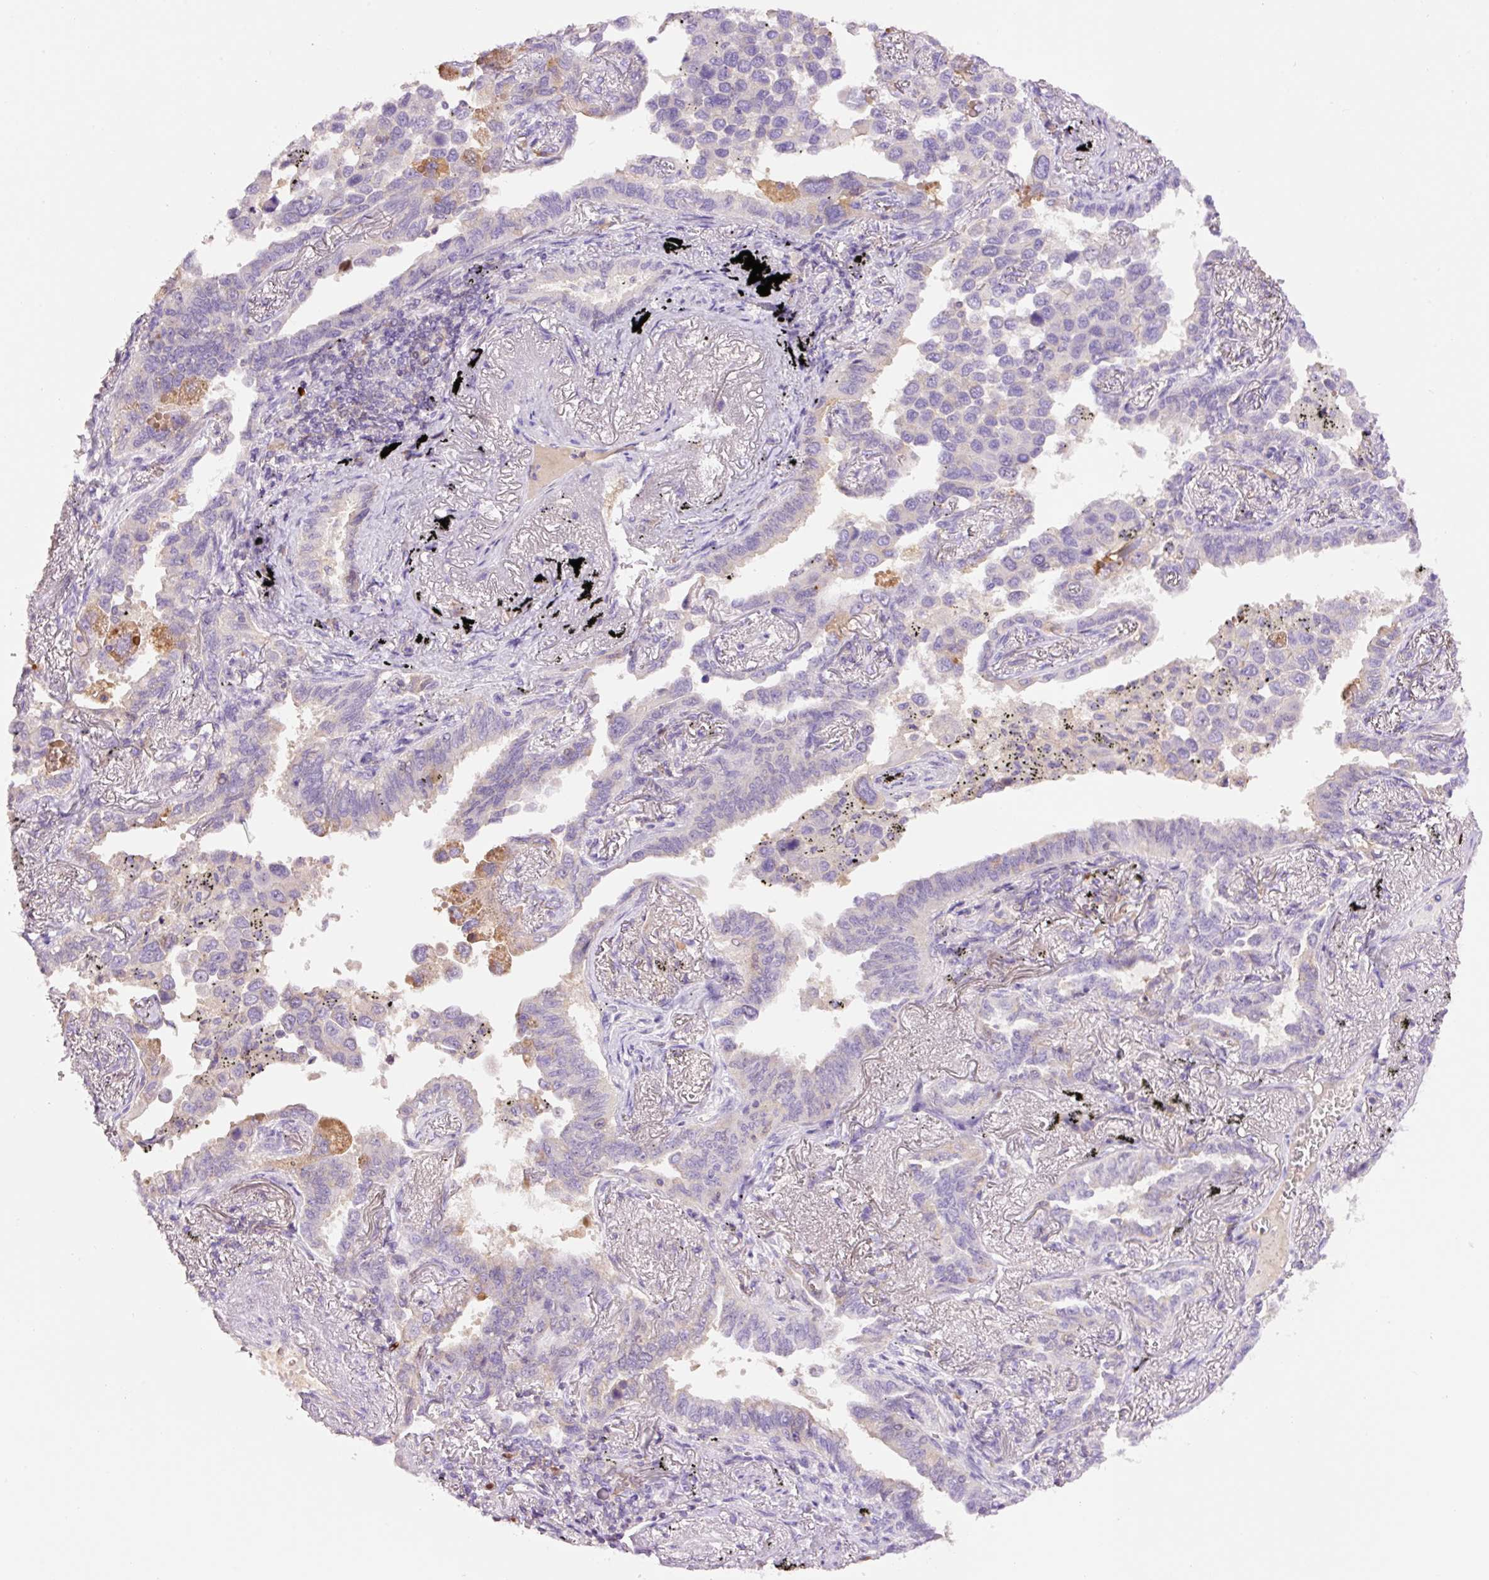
{"staining": {"intensity": "negative", "quantity": "none", "location": "none"}, "tissue": "lung cancer", "cell_type": "Tumor cells", "image_type": "cancer", "snomed": [{"axis": "morphology", "description": "Adenocarcinoma, NOS"}, {"axis": "topography", "description": "Lung"}], "caption": "An immunohistochemistry micrograph of lung cancer is shown. There is no staining in tumor cells of lung cancer.", "gene": "DPPA4", "patient": {"sex": "male", "age": 67}}